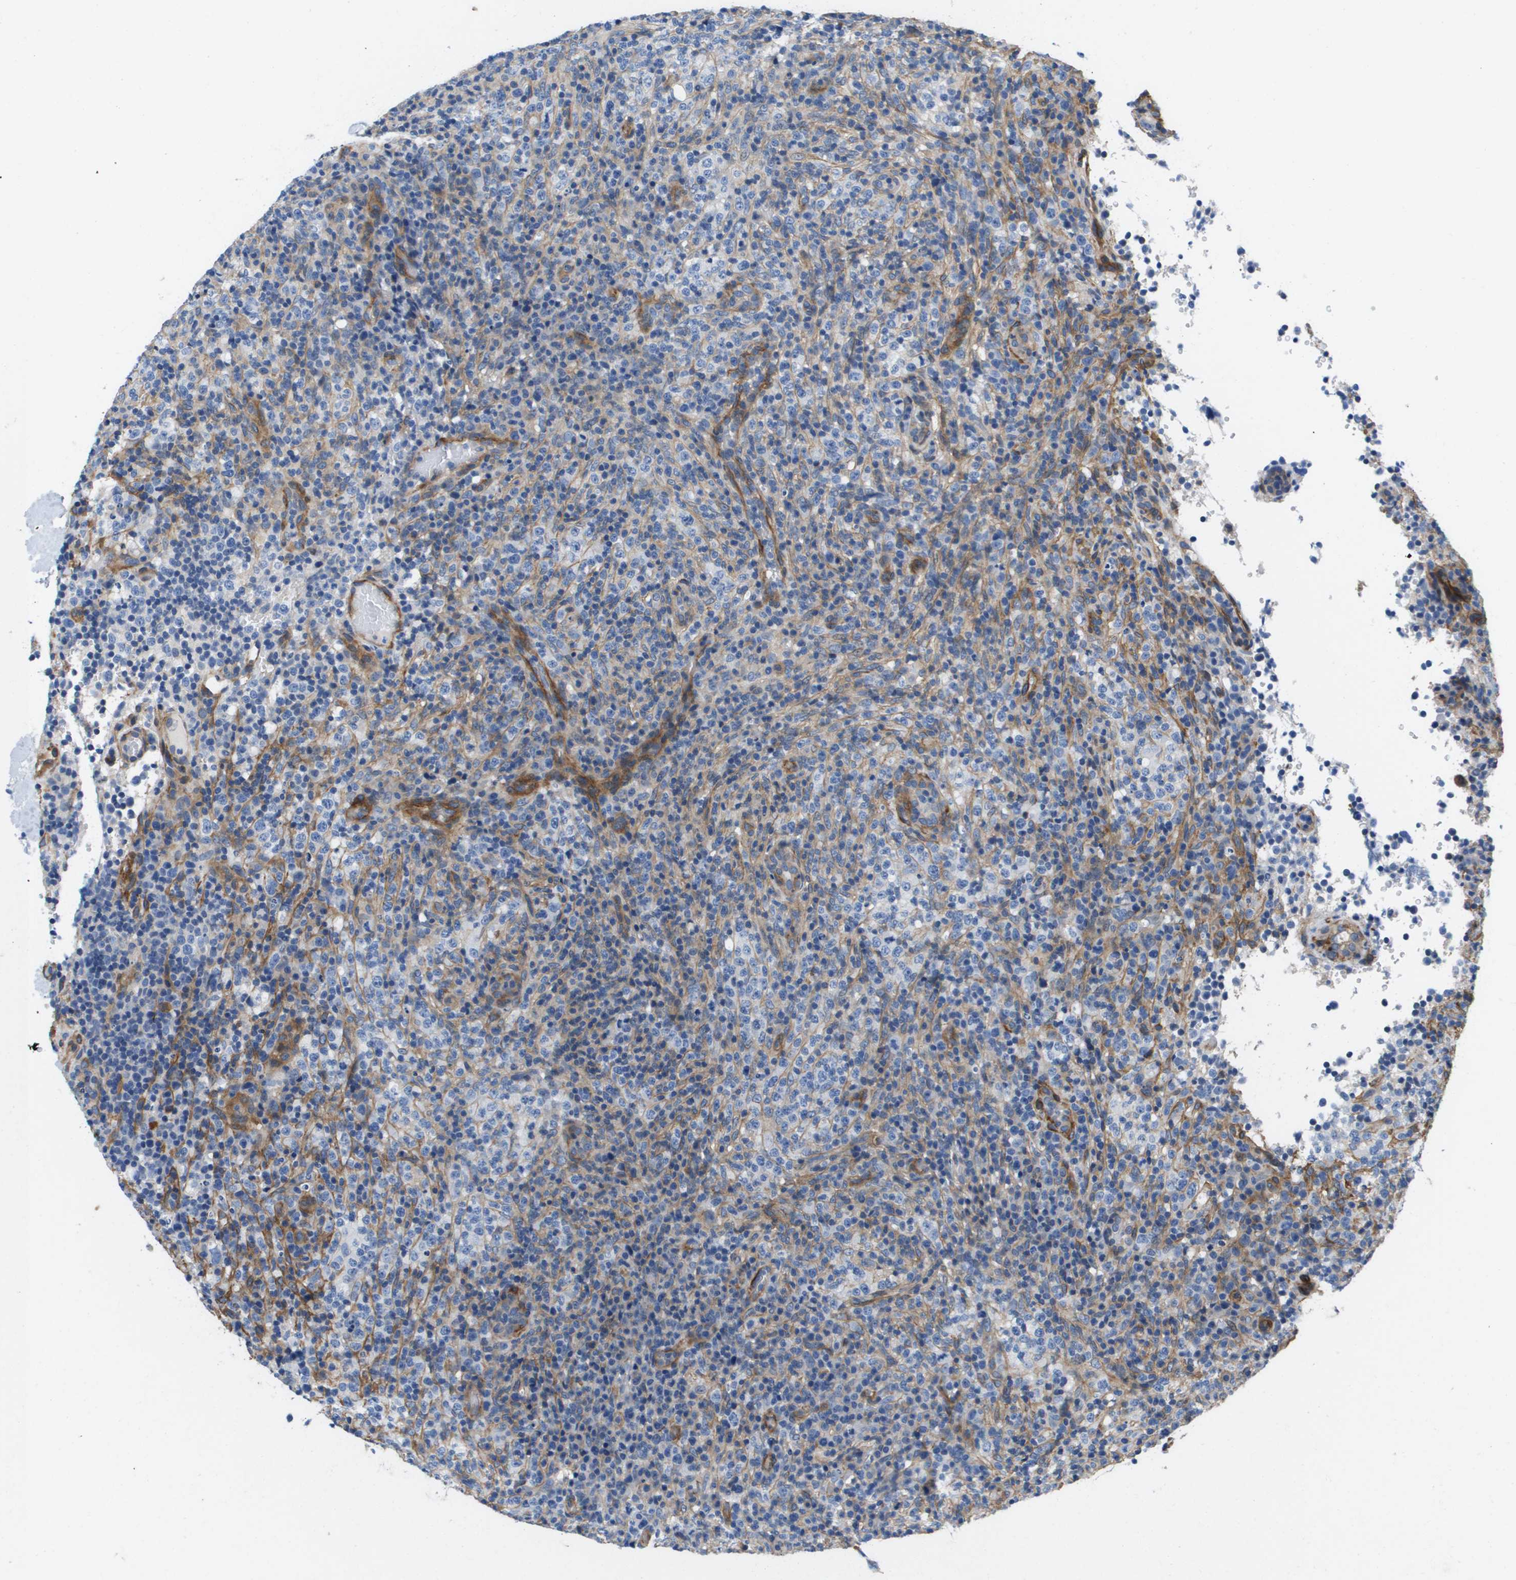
{"staining": {"intensity": "weak", "quantity": "<25%", "location": "cytoplasmic/membranous"}, "tissue": "lymphoma", "cell_type": "Tumor cells", "image_type": "cancer", "snomed": [{"axis": "morphology", "description": "Malignant lymphoma, non-Hodgkin's type, High grade"}, {"axis": "topography", "description": "Lymph node"}], "caption": "Micrograph shows no significant protein expression in tumor cells of high-grade malignant lymphoma, non-Hodgkin's type. (DAB immunohistochemistry, high magnification).", "gene": "LPP", "patient": {"sex": "female", "age": 76}}